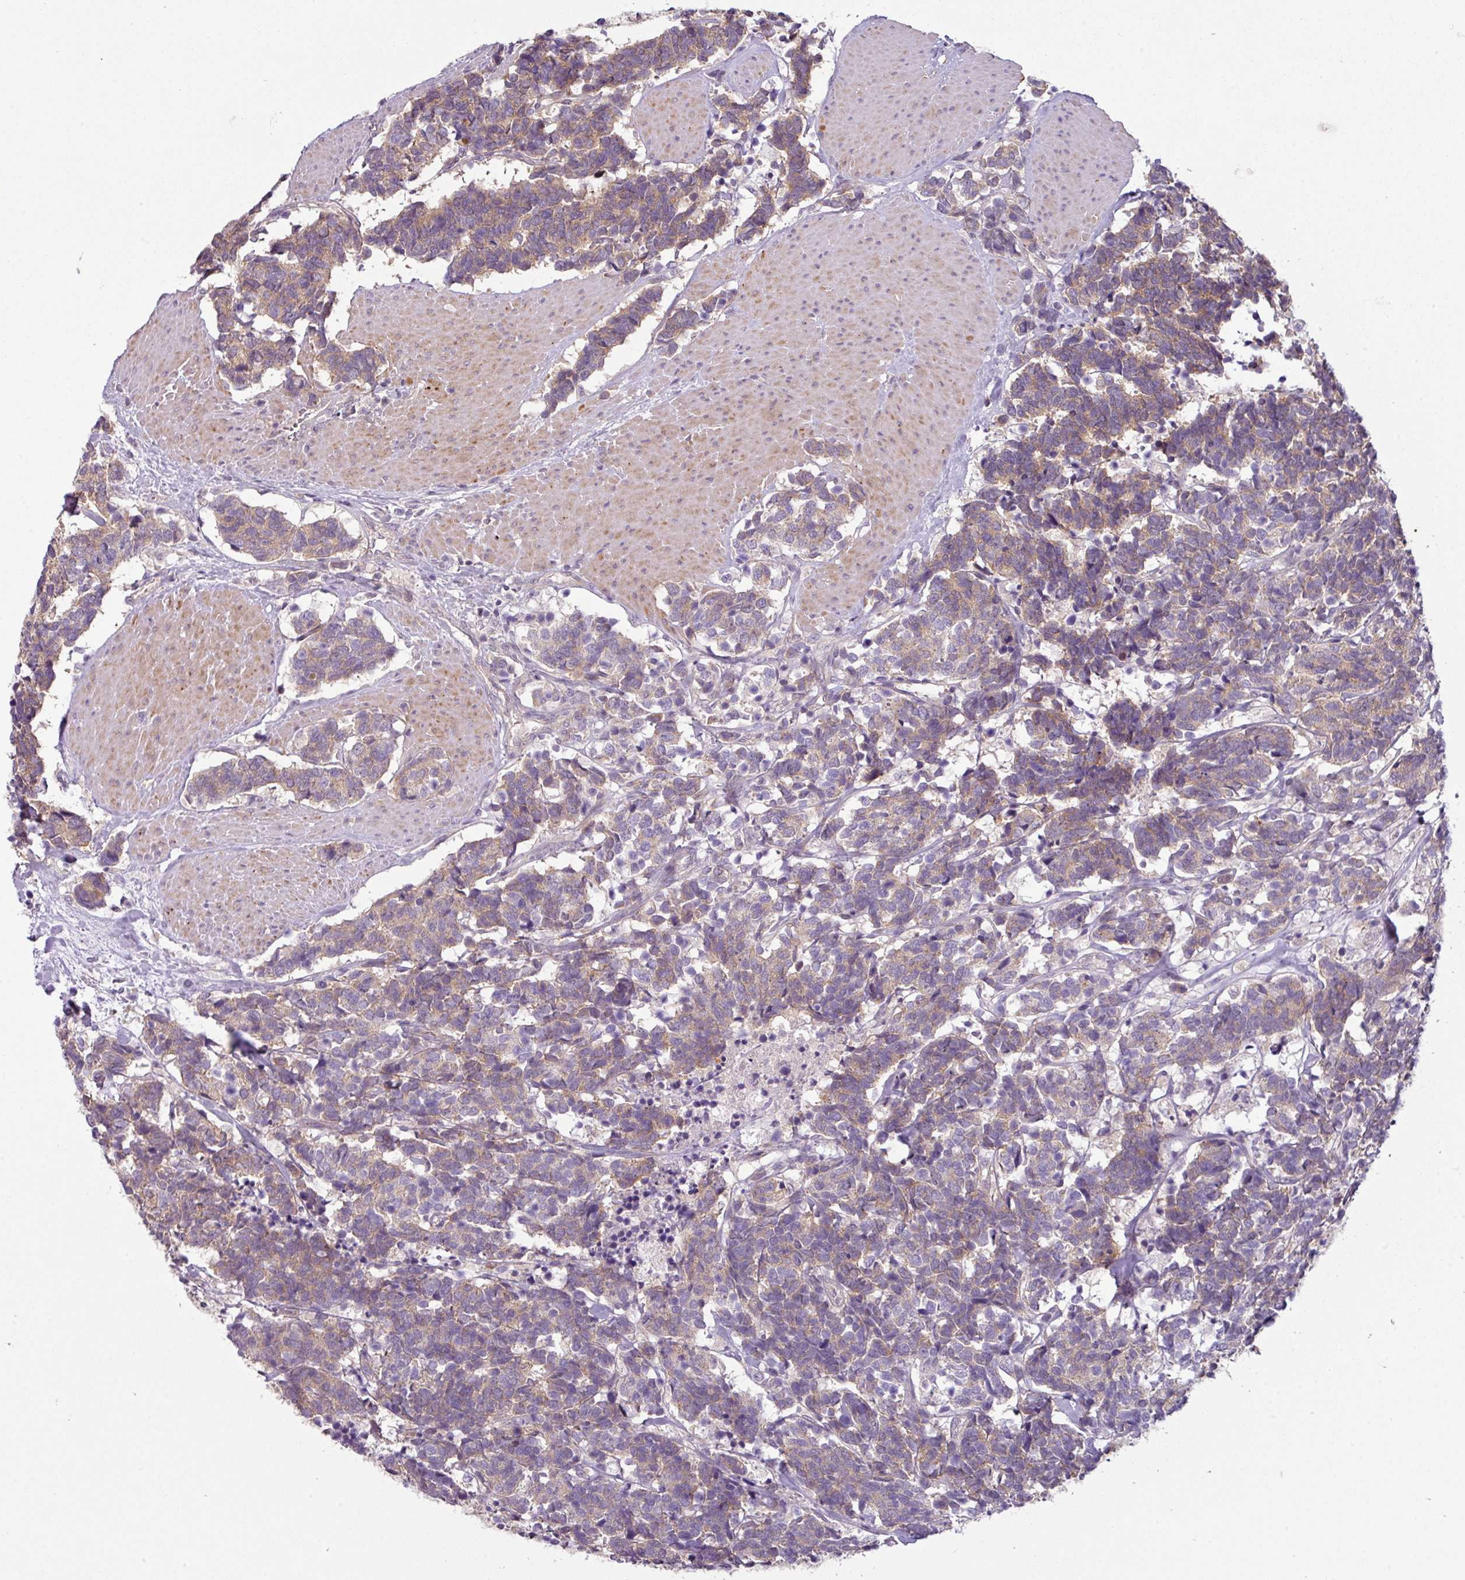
{"staining": {"intensity": "weak", "quantity": ">75%", "location": "cytoplasmic/membranous"}, "tissue": "carcinoid", "cell_type": "Tumor cells", "image_type": "cancer", "snomed": [{"axis": "morphology", "description": "Carcinoma, NOS"}, {"axis": "morphology", "description": "Carcinoid, malignant, NOS"}, {"axis": "topography", "description": "Urinary bladder"}], "caption": "Tumor cells display weak cytoplasmic/membranous staining in approximately >75% of cells in carcinoid. (DAB (3,3'-diaminobenzidine) = brown stain, brightfield microscopy at high magnification).", "gene": "DERPC", "patient": {"sex": "male", "age": 57}}